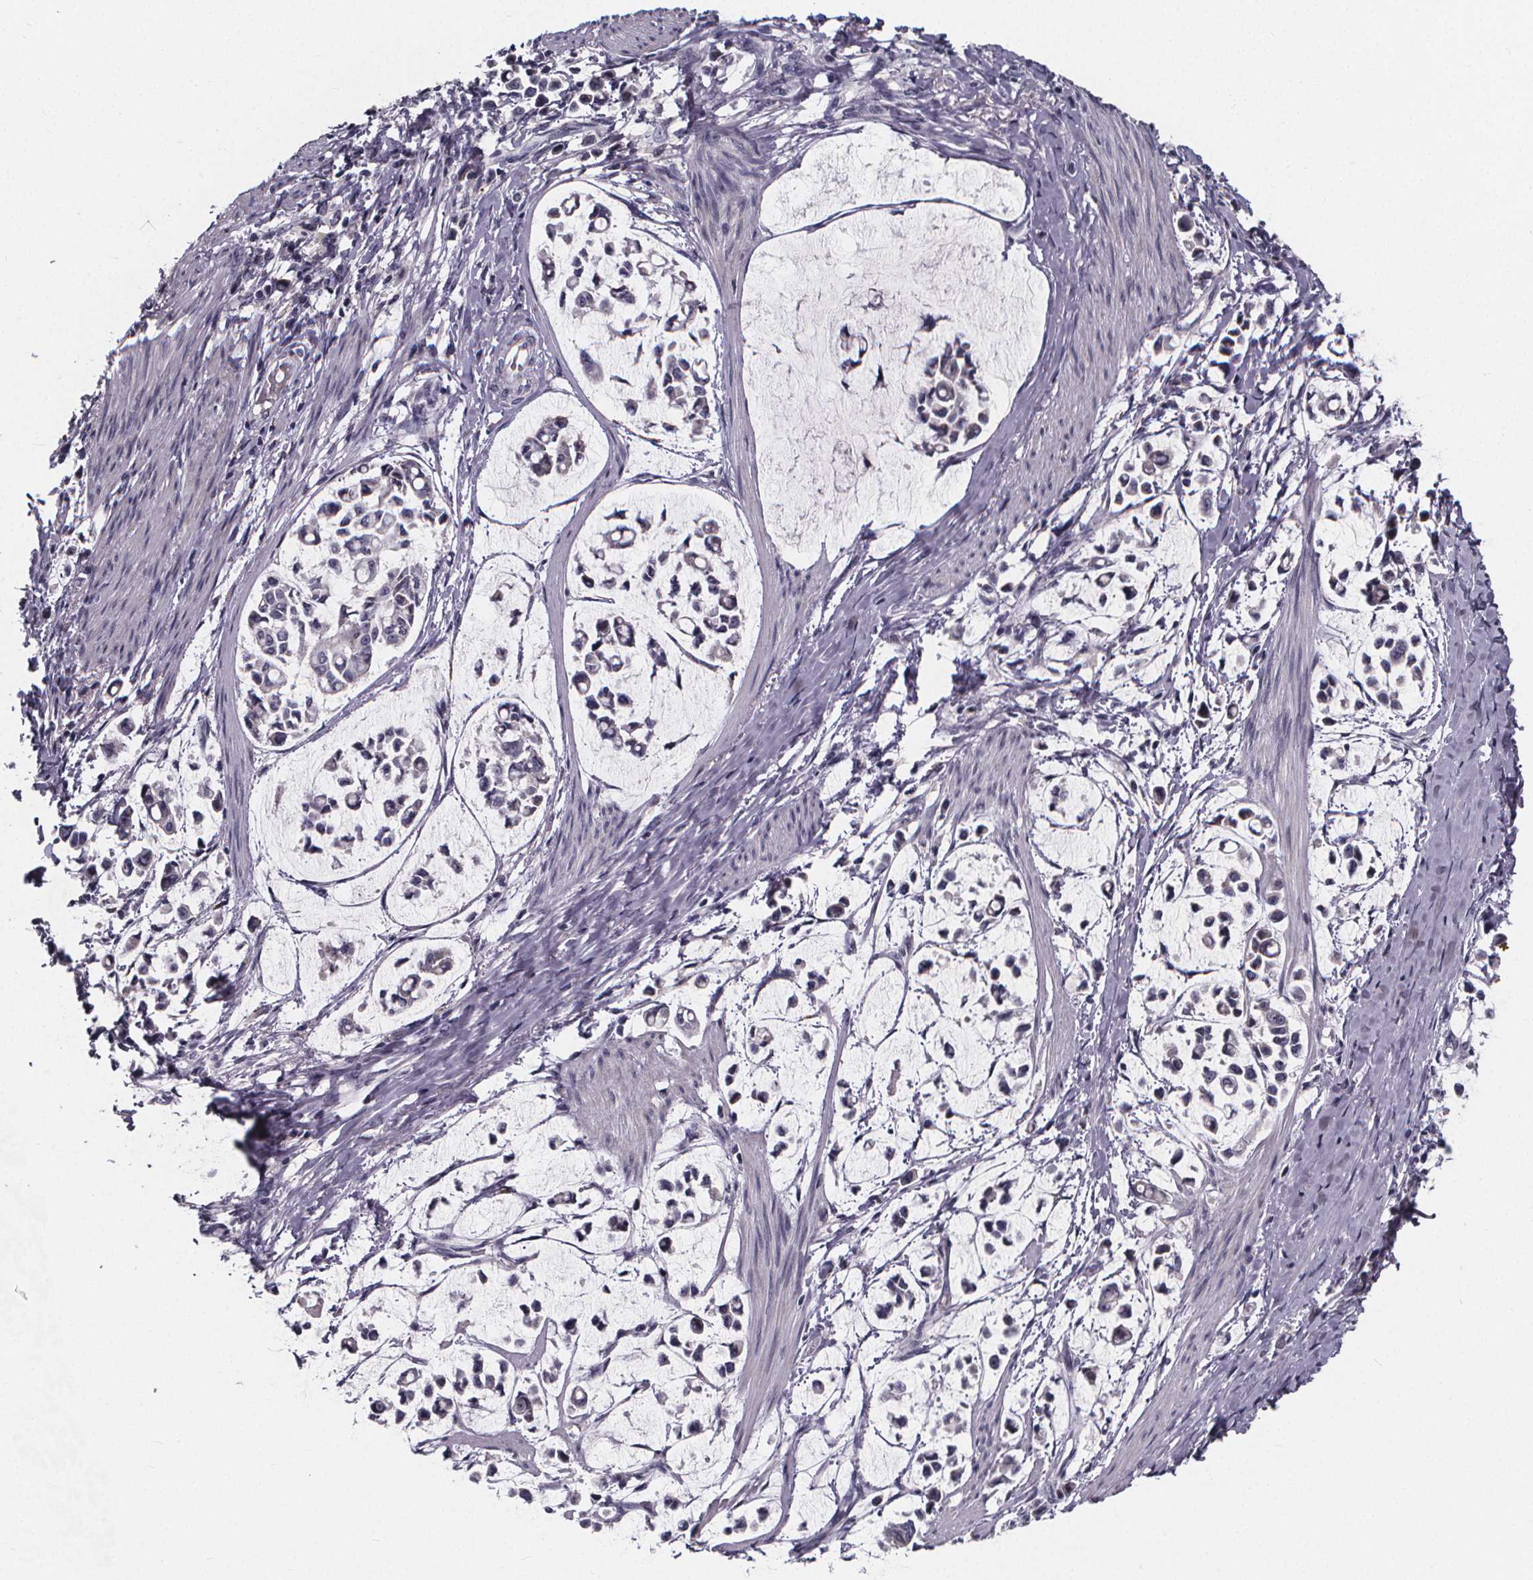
{"staining": {"intensity": "negative", "quantity": "none", "location": "none"}, "tissue": "stomach cancer", "cell_type": "Tumor cells", "image_type": "cancer", "snomed": [{"axis": "morphology", "description": "Adenocarcinoma, NOS"}, {"axis": "topography", "description": "Stomach"}], "caption": "Immunohistochemistry photomicrograph of stomach cancer (adenocarcinoma) stained for a protein (brown), which shows no staining in tumor cells. (Stains: DAB IHC with hematoxylin counter stain, Microscopy: brightfield microscopy at high magnification).", "gene": "AGT", "patient": {"sex": "male", "age": 82}}